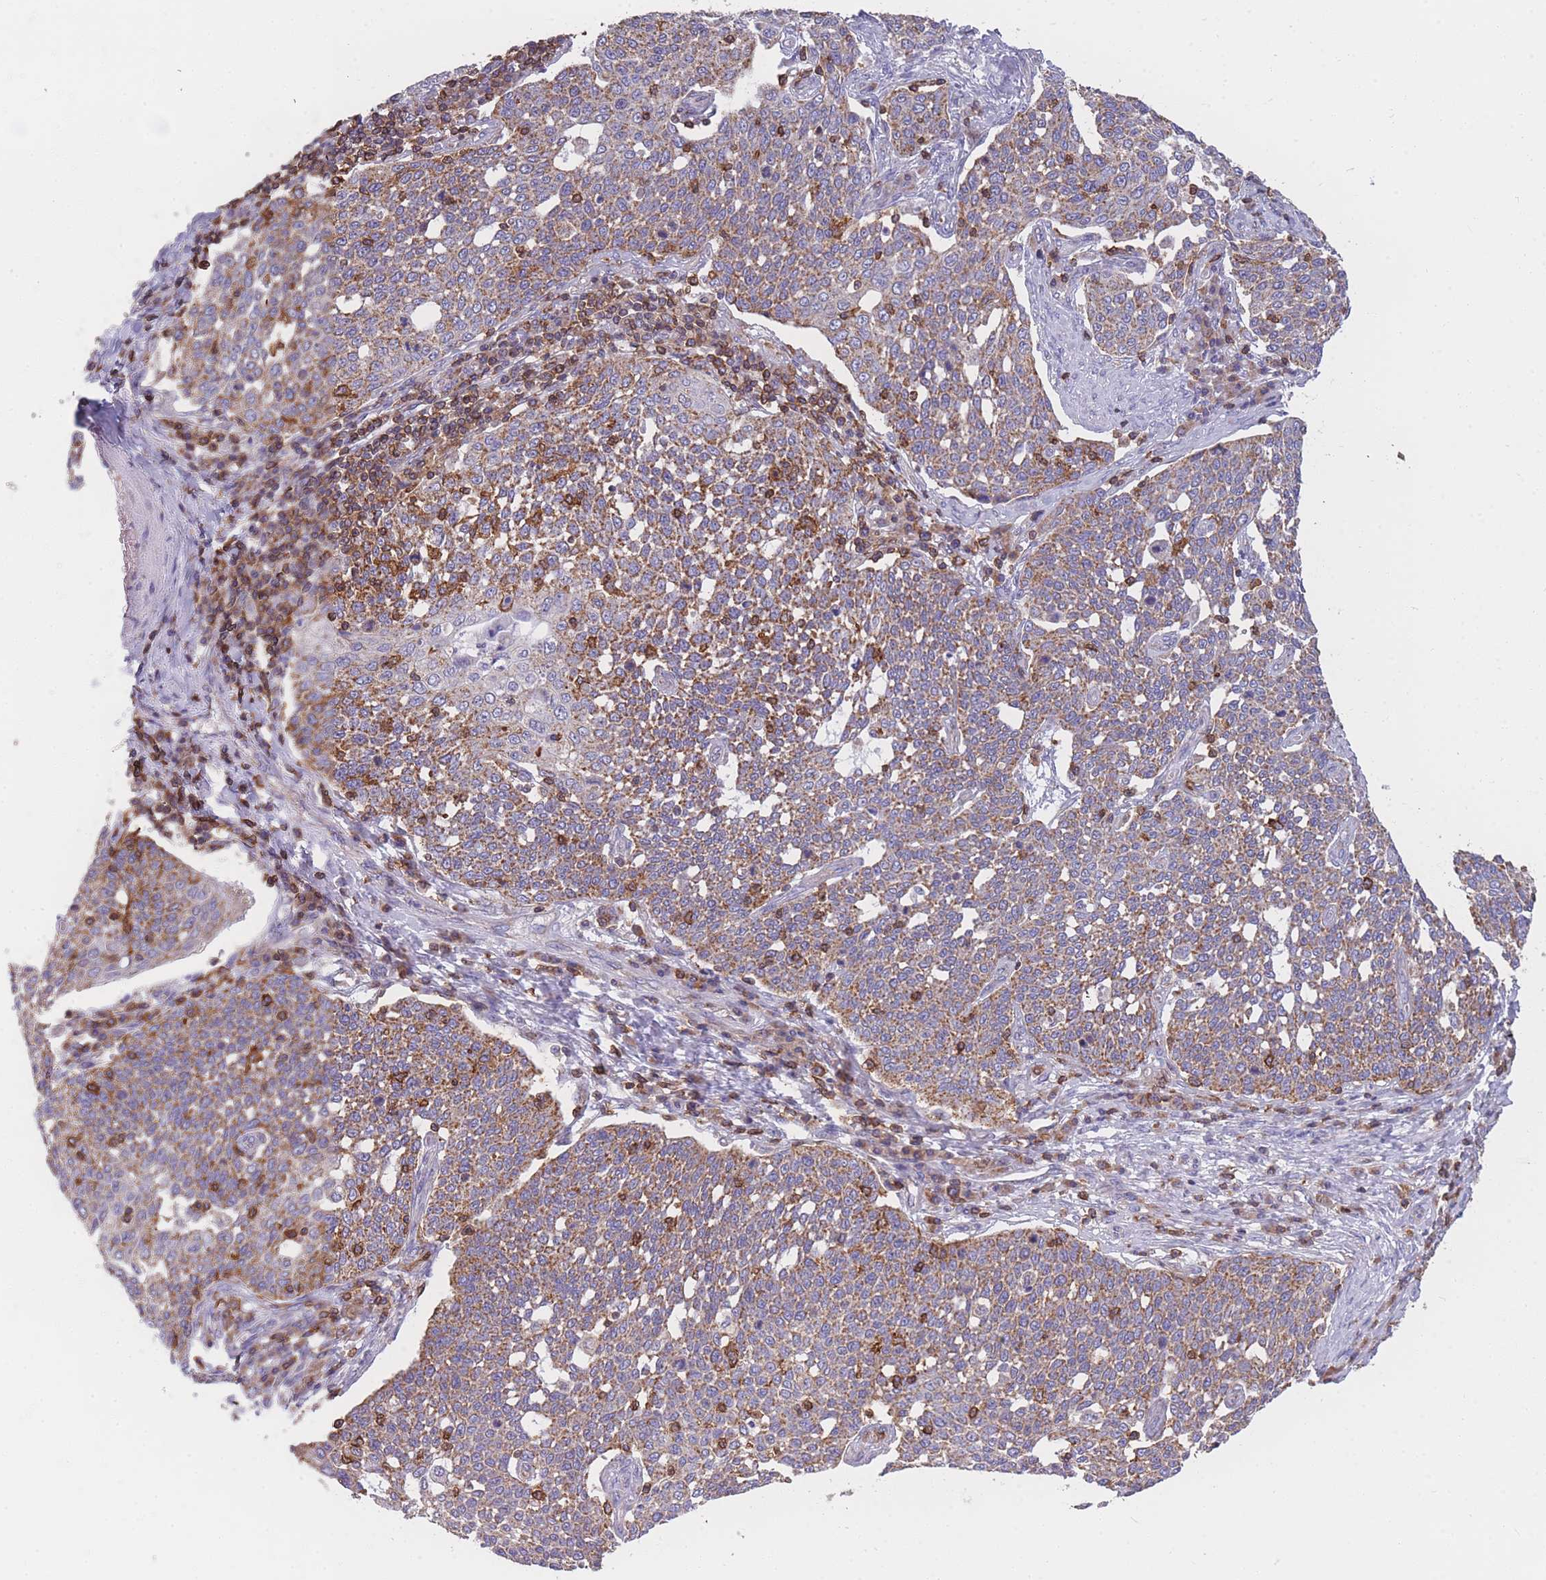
{"staining": {"intensity": "moderate", "quantity": ">75%", "location": "cytoplasmic/membranous"}, "tissue": "cervical cancer", "cell_type": "Tumor cells", "image_type": "cancer", "snomed": [{"axis": "morphology", "description": "Squamous cell carcinoma, NOS"}, {"axis": "topography", "description": "Cervix"}], "caption": "IHC micrograph of neoplastic tissue: human cervical cancer stained using immunohistochemistry (IHC) shows medium levels of moderate protein expression localized specifically in the cytoplasmic/membranous of tumor cells, appearing as a cytoplasmic/membranous brown color.", "gene": "MRPL54", "patient": {"sex": "female", "age": 34}}